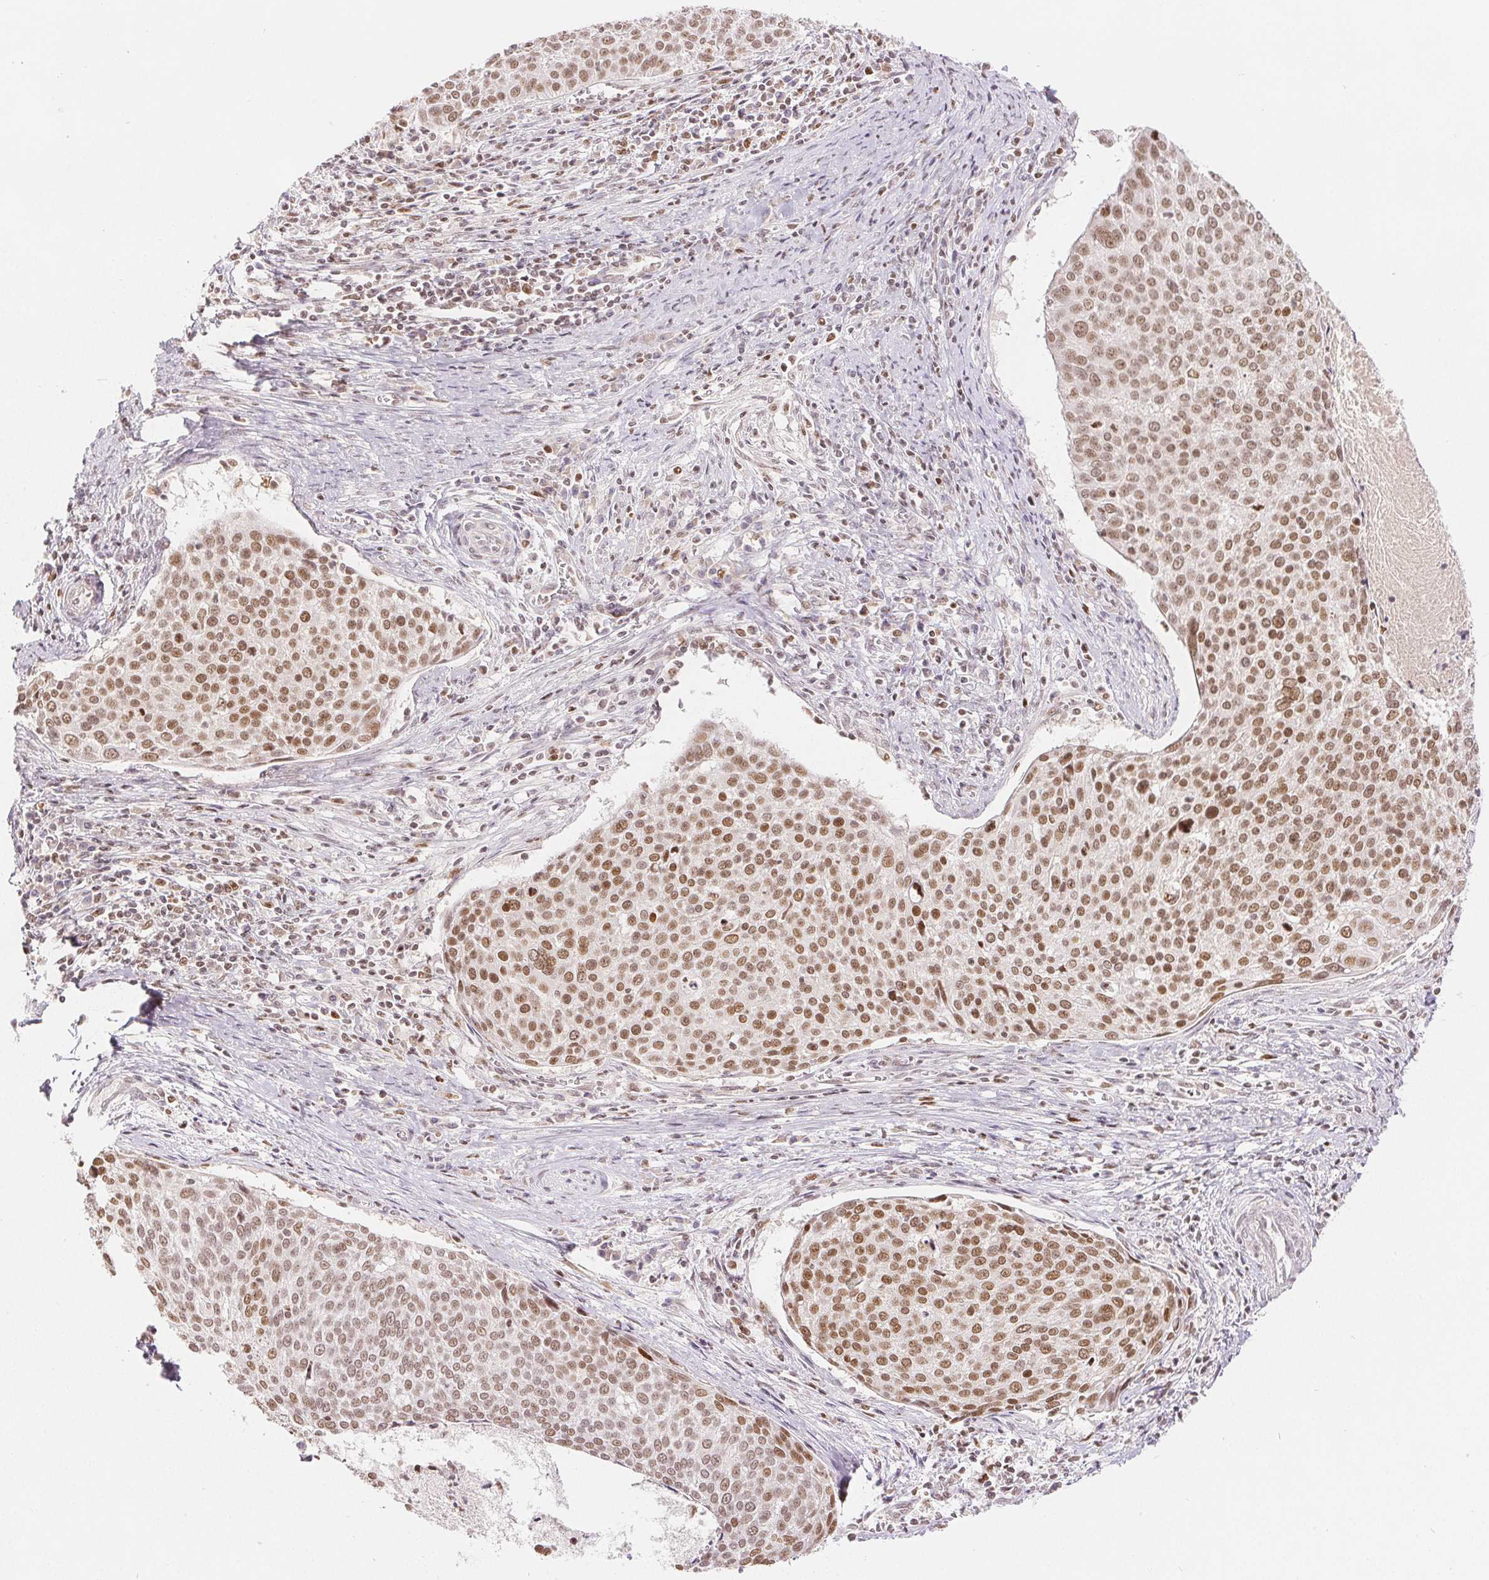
{"staining": {"intensity": "moderate", "quantity": ">75%", "location": "nuclear"}, "tissue": "cervical cancer", "cell_type": "Tumor cells", "image_type": "cancer", "snomed": [{"axis": "morphology", "description": "Squamous cell carcinoma, NOS"}, {"axis": "topography", "description": "Cervix"}], "caption": "High-power microscopy captured an IHC histopathology image of cervical cancer, revealing moderate nuclear expression in approximately >75% of tumor cells.", "gene": "DEK", "patient": {"sex": "female", "age": 39}}